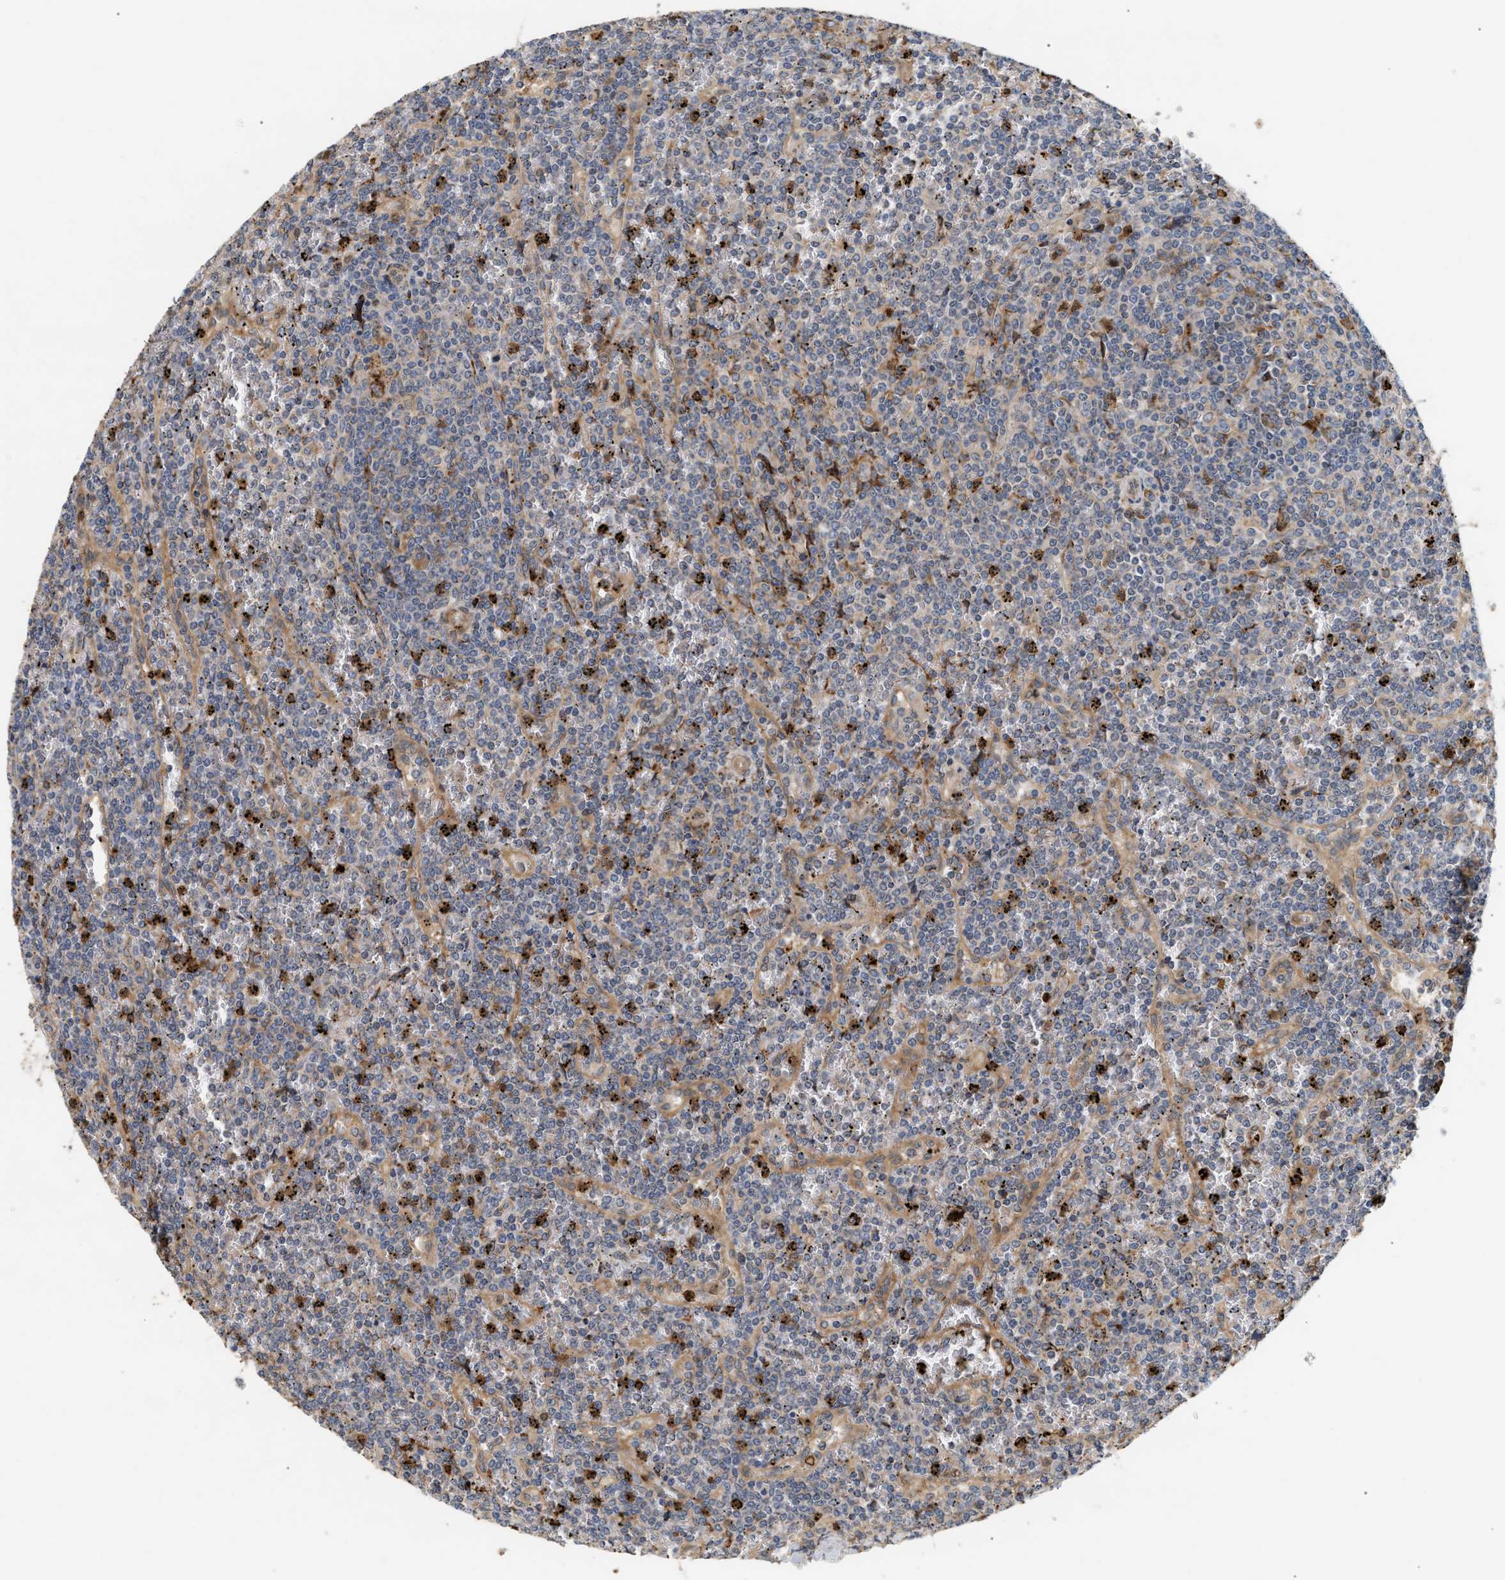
{"staining": {"intensity": "moderate", "quantity": "<25%", "location": "cytoplasmic/membranous"}, "tissue": "lymphoma", "cell_type": "Tumor cells", "image_type": "cancer", "snomed": [{"axis": "morphology", "description": "Malignant lymphoma, non-Hodgkin's type, Low grade"}, {"axis": "topography", "description": "Spleen"}], "caption": "An image of lymphoma stained for a protein reveals moderate cytoplasmic/membranous brown staining in tumor cells. The staining was performed using DAB, with brown indicating positive protein expression. Nuclei are stained blue with hematoxylin.", "gene": "PLCD1", "patient": {"sex": "female", "age": 19}}